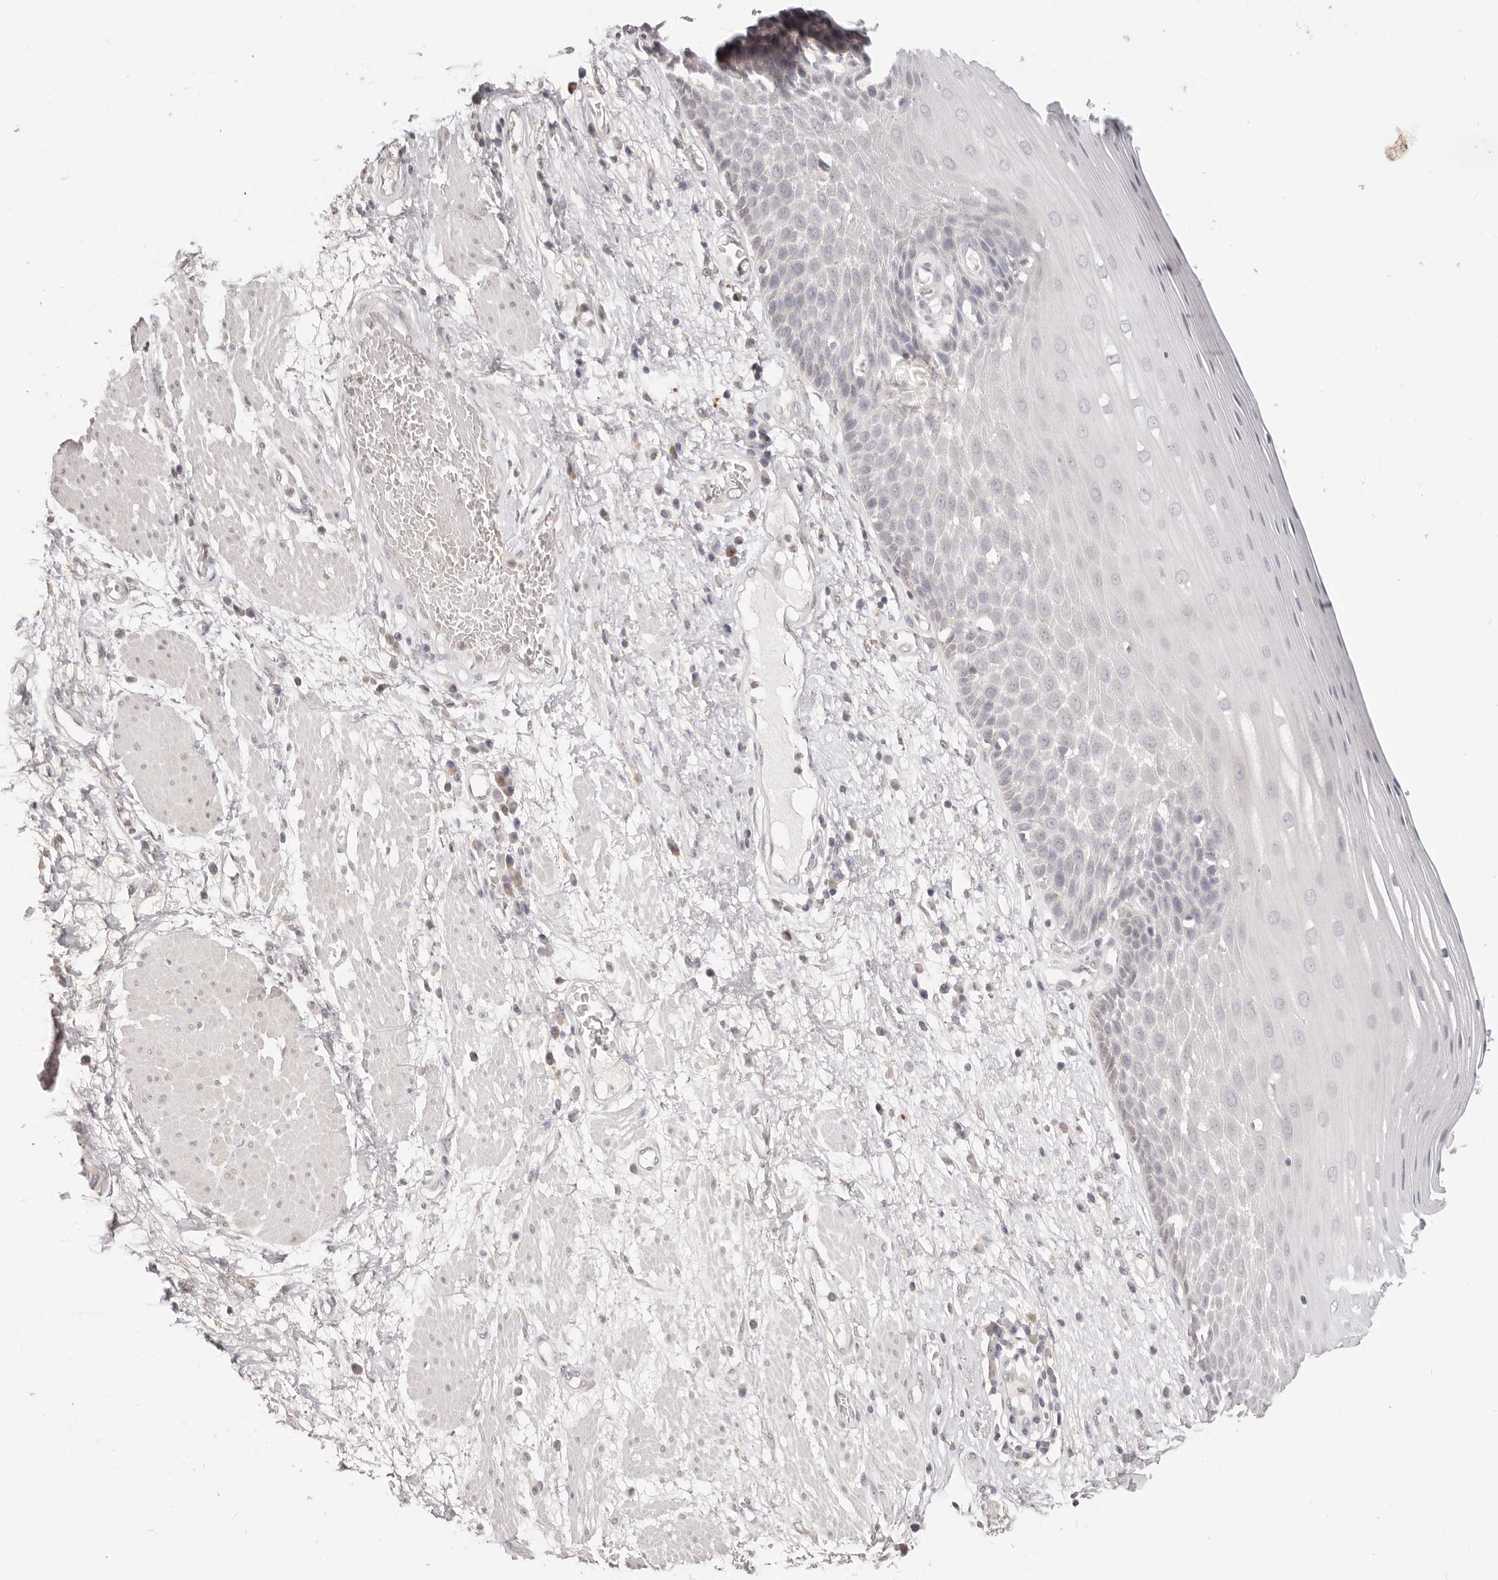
{"staining": {"intensity": "negative", "quantity": "none", "location": "none"}, "tissue": "esophagus", "cell_type": "Squamous epithelial cells", "image_type": "normal", "snomed": [{"axis": "morphology", "description": "Normal tissue, NOS"}, {"axis": "morphology", "description": "Adenocarcinoma, NOS"}, {"axis": "topography", "description": "Esophagus"}], "caption": "IHC of normal human esophagus exhibits no expression in squamous epithelial cells. The staining is performed using DAB brown chromogen with nuclei counter-stained in using hematoxylin.", "gene": "GGPS1", "patient": {"sex": "male", "age": 62}}